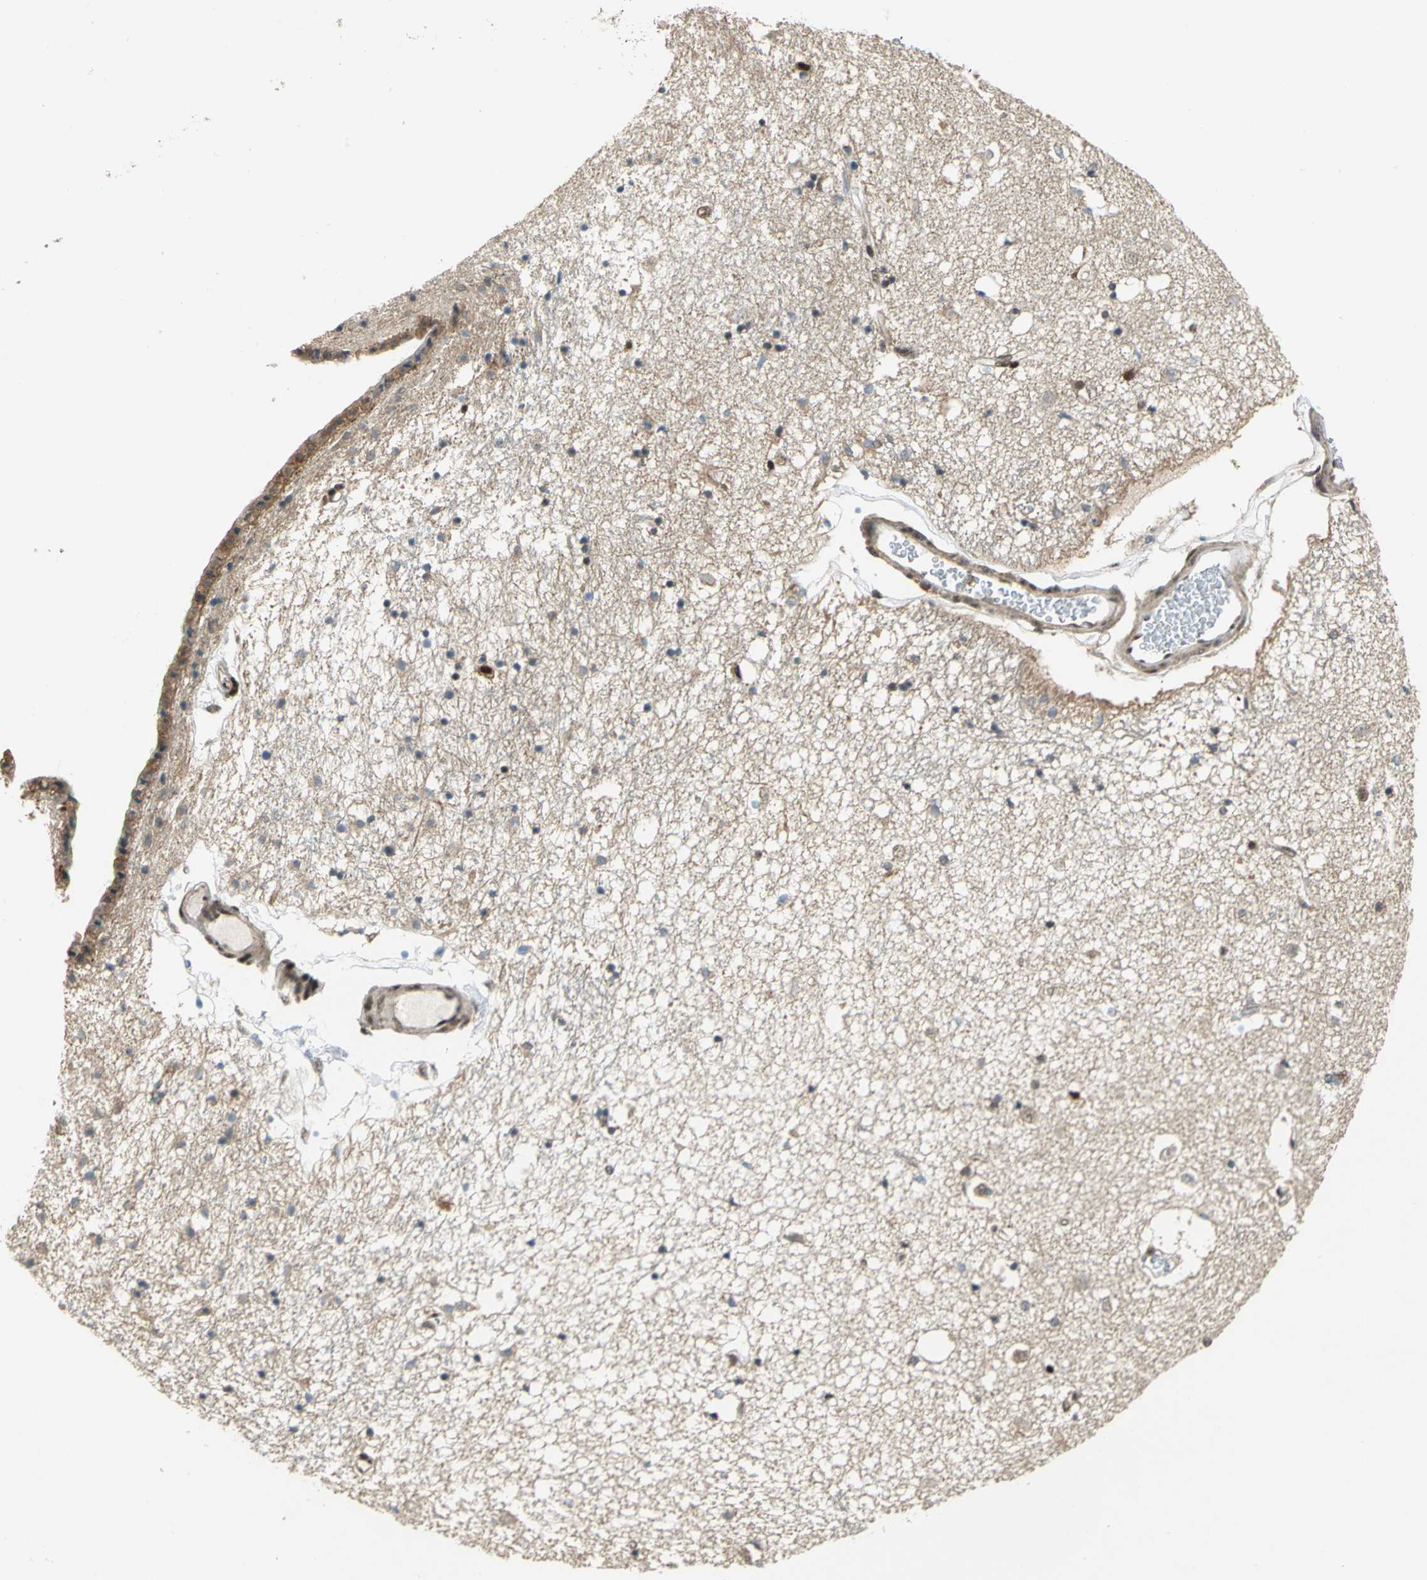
{"staining": {"intensity": "weak", "quantity": ">75%", "location": "cytoplasmic/membranous,nuclear"}, "tissue": "caudate", "cell_type": "Glial cells", "image_type": "normal", "snomed": [{"axis": "morphology", "description": "Normal tissue, NOS"}, {"axis": "topography", "description": "Lateral ventricle wall"}], "caption": "Caudate stained with a brown dye shows weak cytoplasmic/membranous,nuclear positive staining in about >75% of glial cells.", "gene": "RBFOX2", "patient": {"sex": "female", "age": 54}}